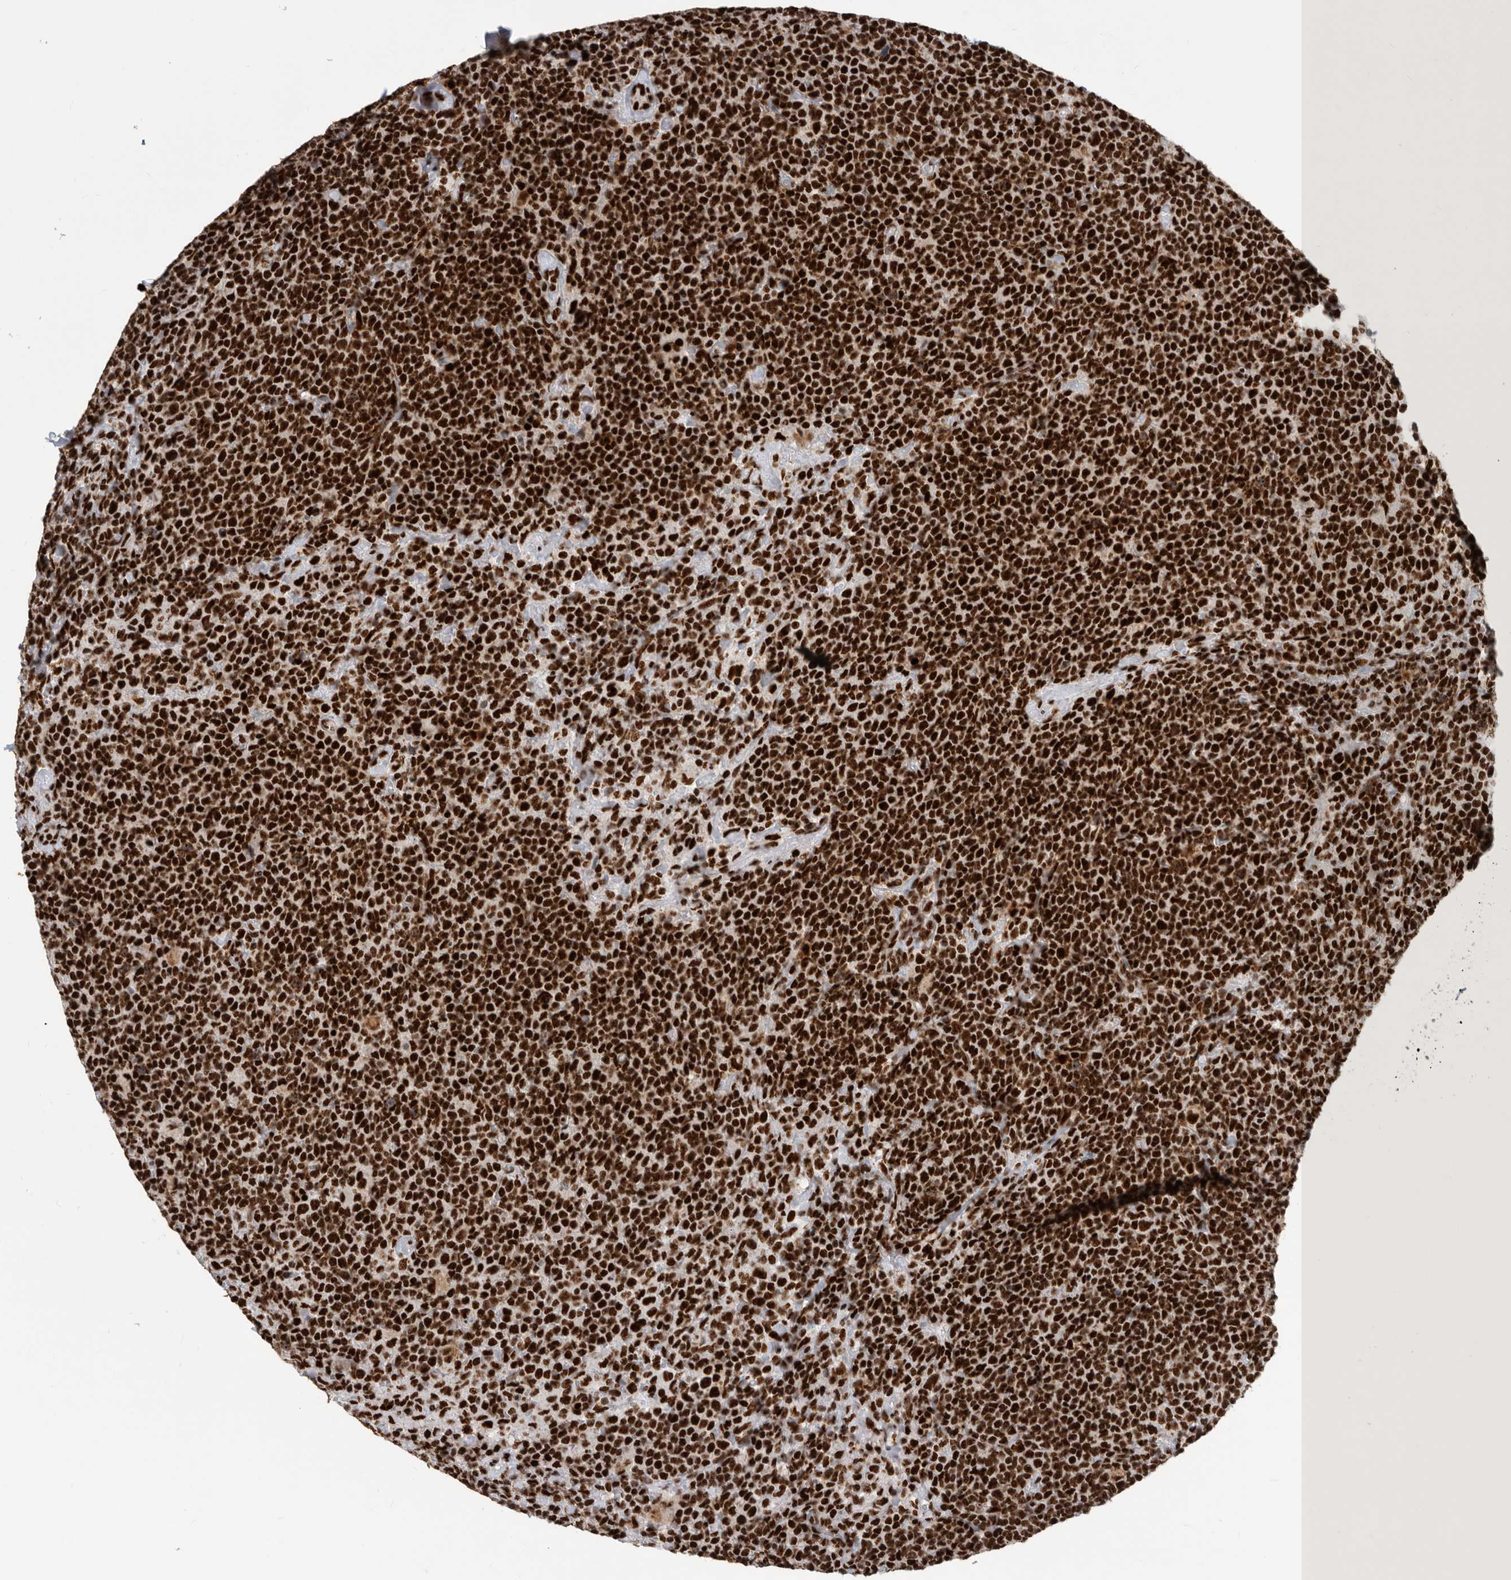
{"staining": {"intensity": "strong", "quantity": ">75%", "location": "nuclear"}, "tissue": "lymphoma", "cell_type": "Tumor cells", "image_type": "cancer", "snomed": [{"axis": "morphology", "description": "Malignant lymphoma, non-Hodgkin's type, High grade"}, {"axis": "topography", "description": "Lymph node"}], "caption": "About >75% of tumor cells in human lymphoma demonstrate strong nuclear protein expression as visualized by brown immunohistochemical staining.", "gene": "BCLAF1", "patient": {"sex": "male", "age": 61}}